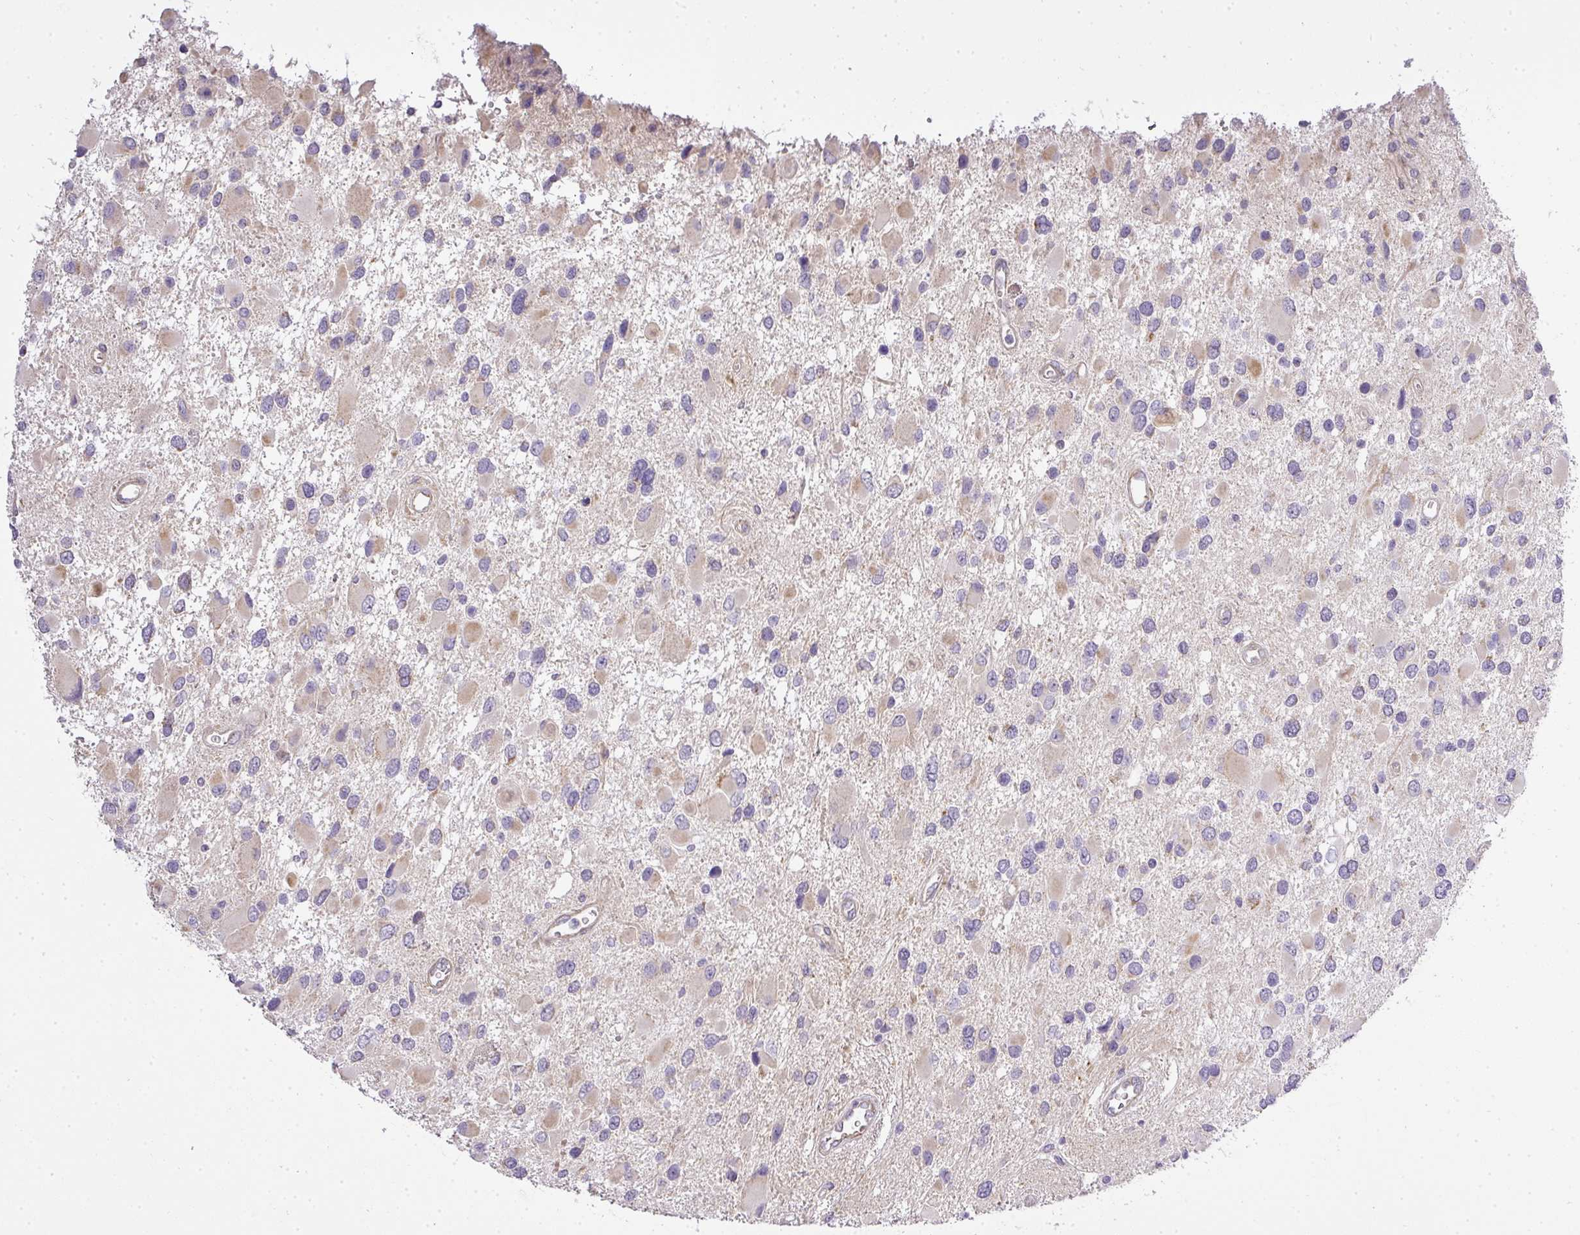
{"staining": {"intensity": "weak", "quantity": "<25%", "location": "cytoplasmic/membranous"}, "tissue": "glioma", "cell_type": "Tumor cells", "image_type": "cancer", "snomed": [{"axis": "morphology", "description": "Glioma, malignant, High grade"}, {"axis": "topography", "description": "Brain"}], "caption": "Tumor cells are negative for brown protein staining in glioma.", "gene": "ZDHHC1", "patient": {"sex": "male", "age": 53}}